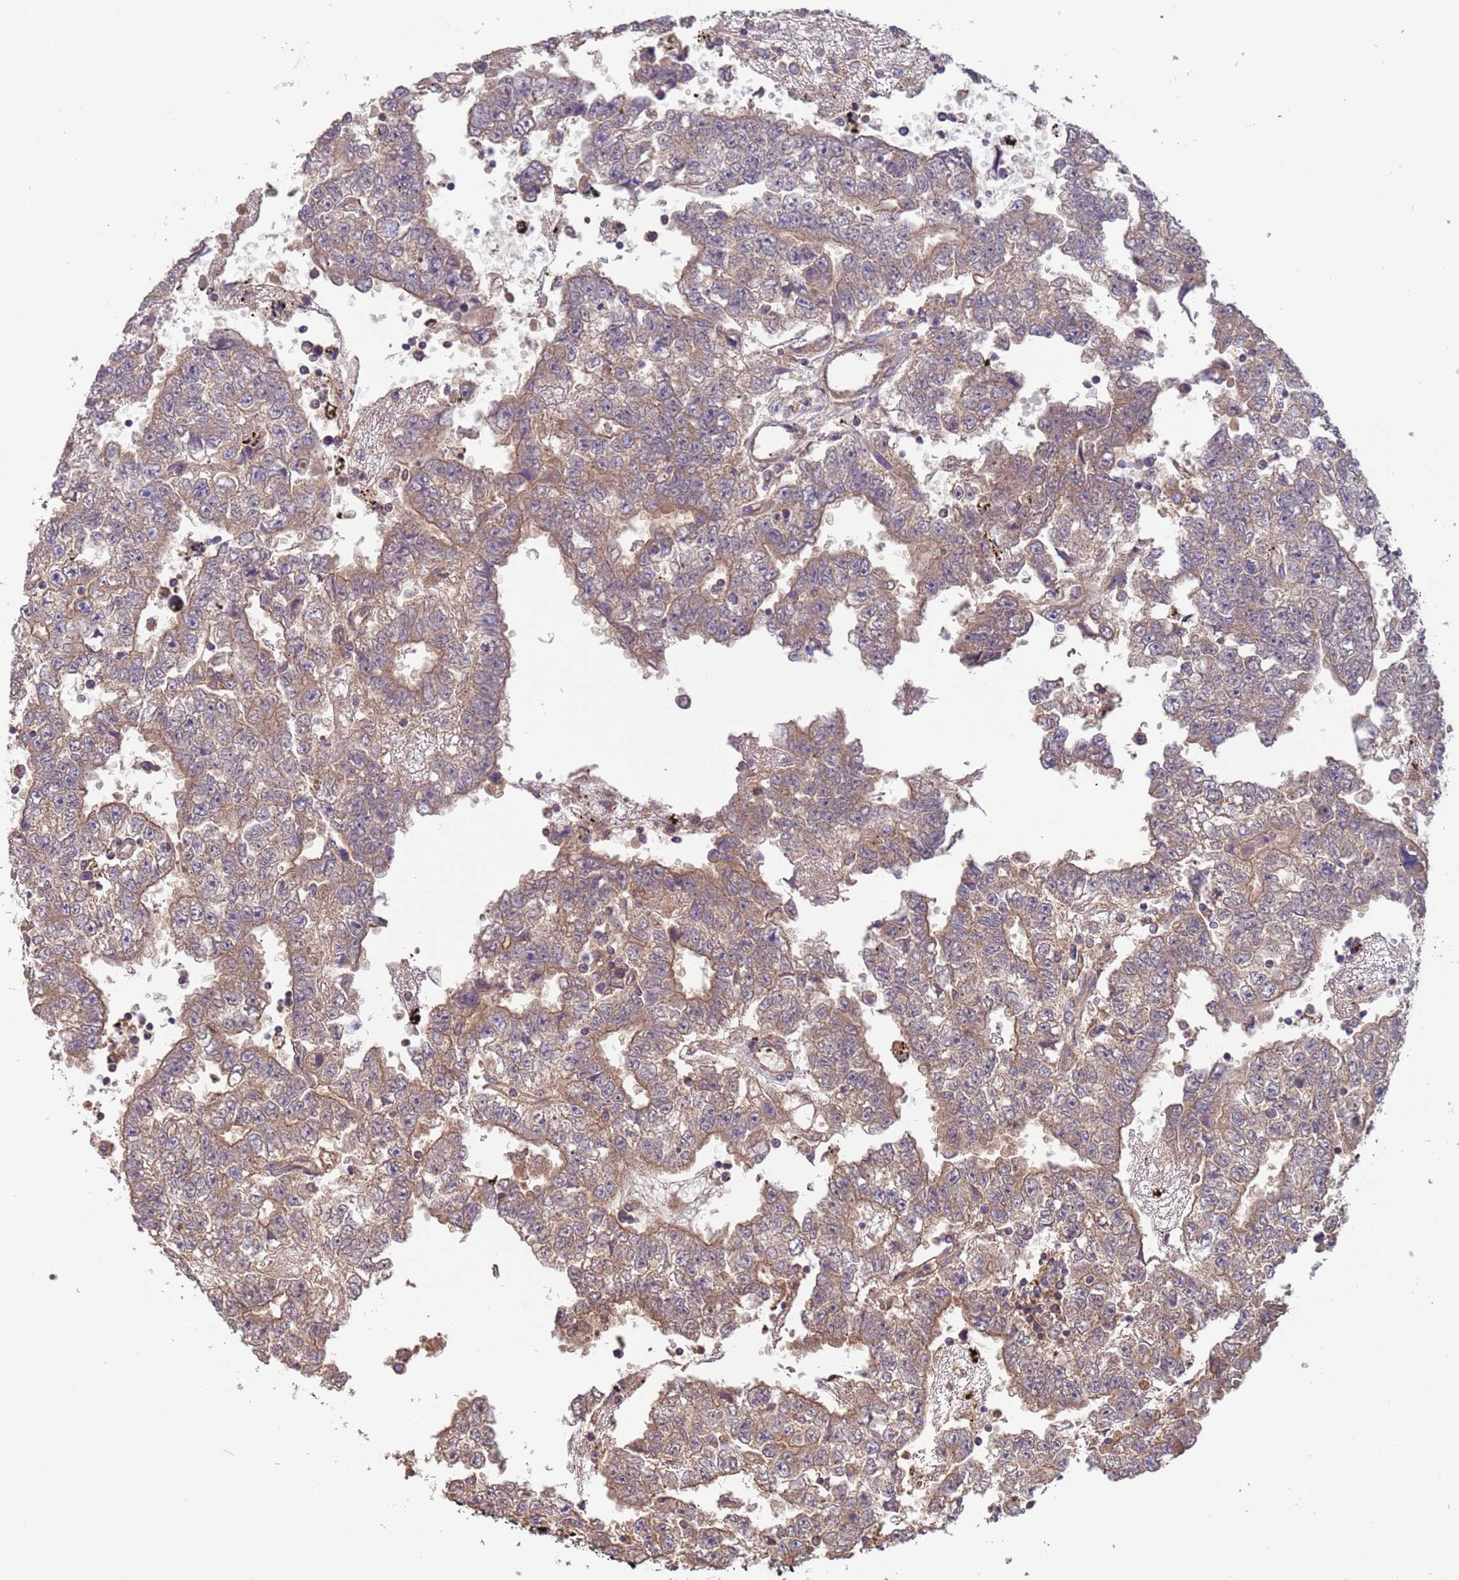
{"staining": {"intensity": "weak", "quantity": ">75%", "location": "cytoplasmic/membranous"}, "tissue": "testis cancer", "cell_type": "Tumor cells", "image_type": "cancer", "snomed": [{"axis": "morphology", "description": "Carcinoma, Embryonal, NOS"}, {"axis": "topography", "description": "Testis"}], "caption": "IHC of human testis cancer (embryonal carcinoma) displays low levels of weak cytoplasmic/membranous staining in about >75% of tumor cells.", "gene": "EEF1AKMT1", "patient": {"sex": "male", "age": 25}}